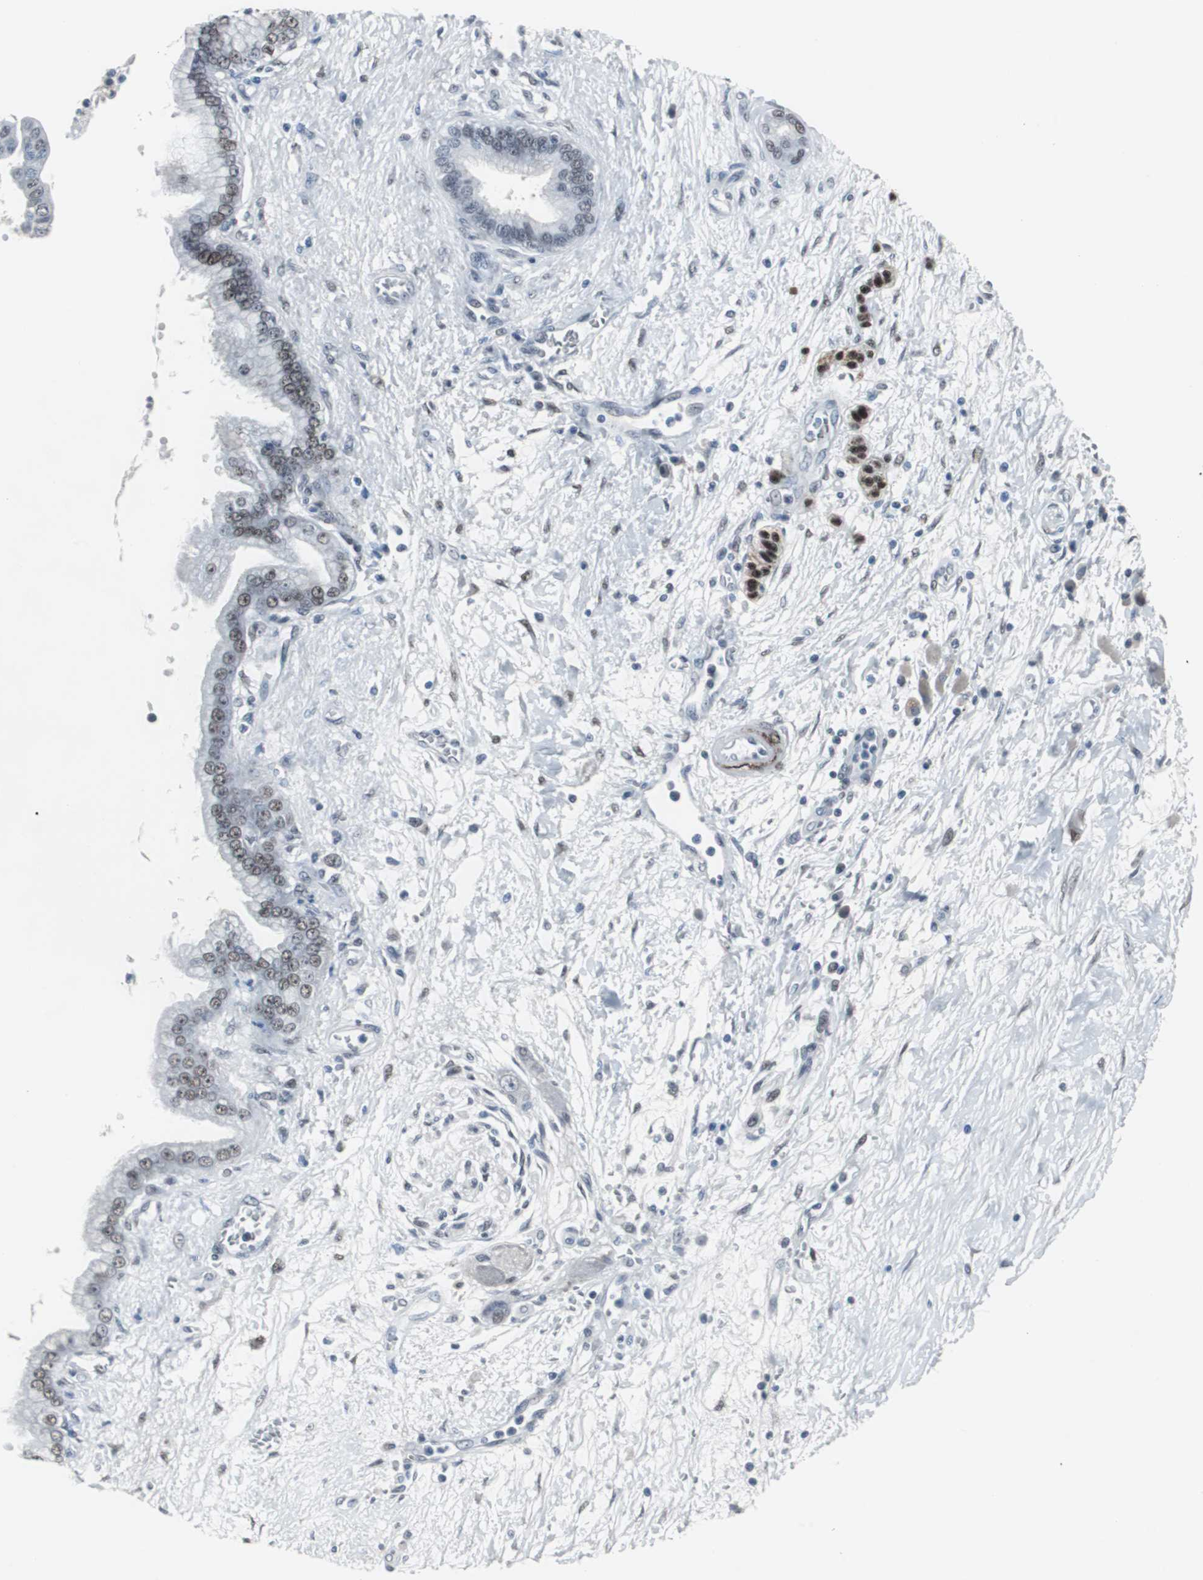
{"staining": {"intensity": "moderate", "quantity": ">75%", "location": "nuclear"}, "tissue": "pancreatic cancer", "cell_type": "Tumor cells", "image_type": "cancer", "snomed": [{"axis": "morphology", "description": "Adenocarcinoma, NOS"}, {"axis": "topography", "description": "Pancreas"}], "caption": "Tumor cells demonstrate moderate nuclear staining in approximately >75% of cells in pancreatic cancer.", "gene": "FOXP4", "patient": {"sex": "male", "age": 59}}